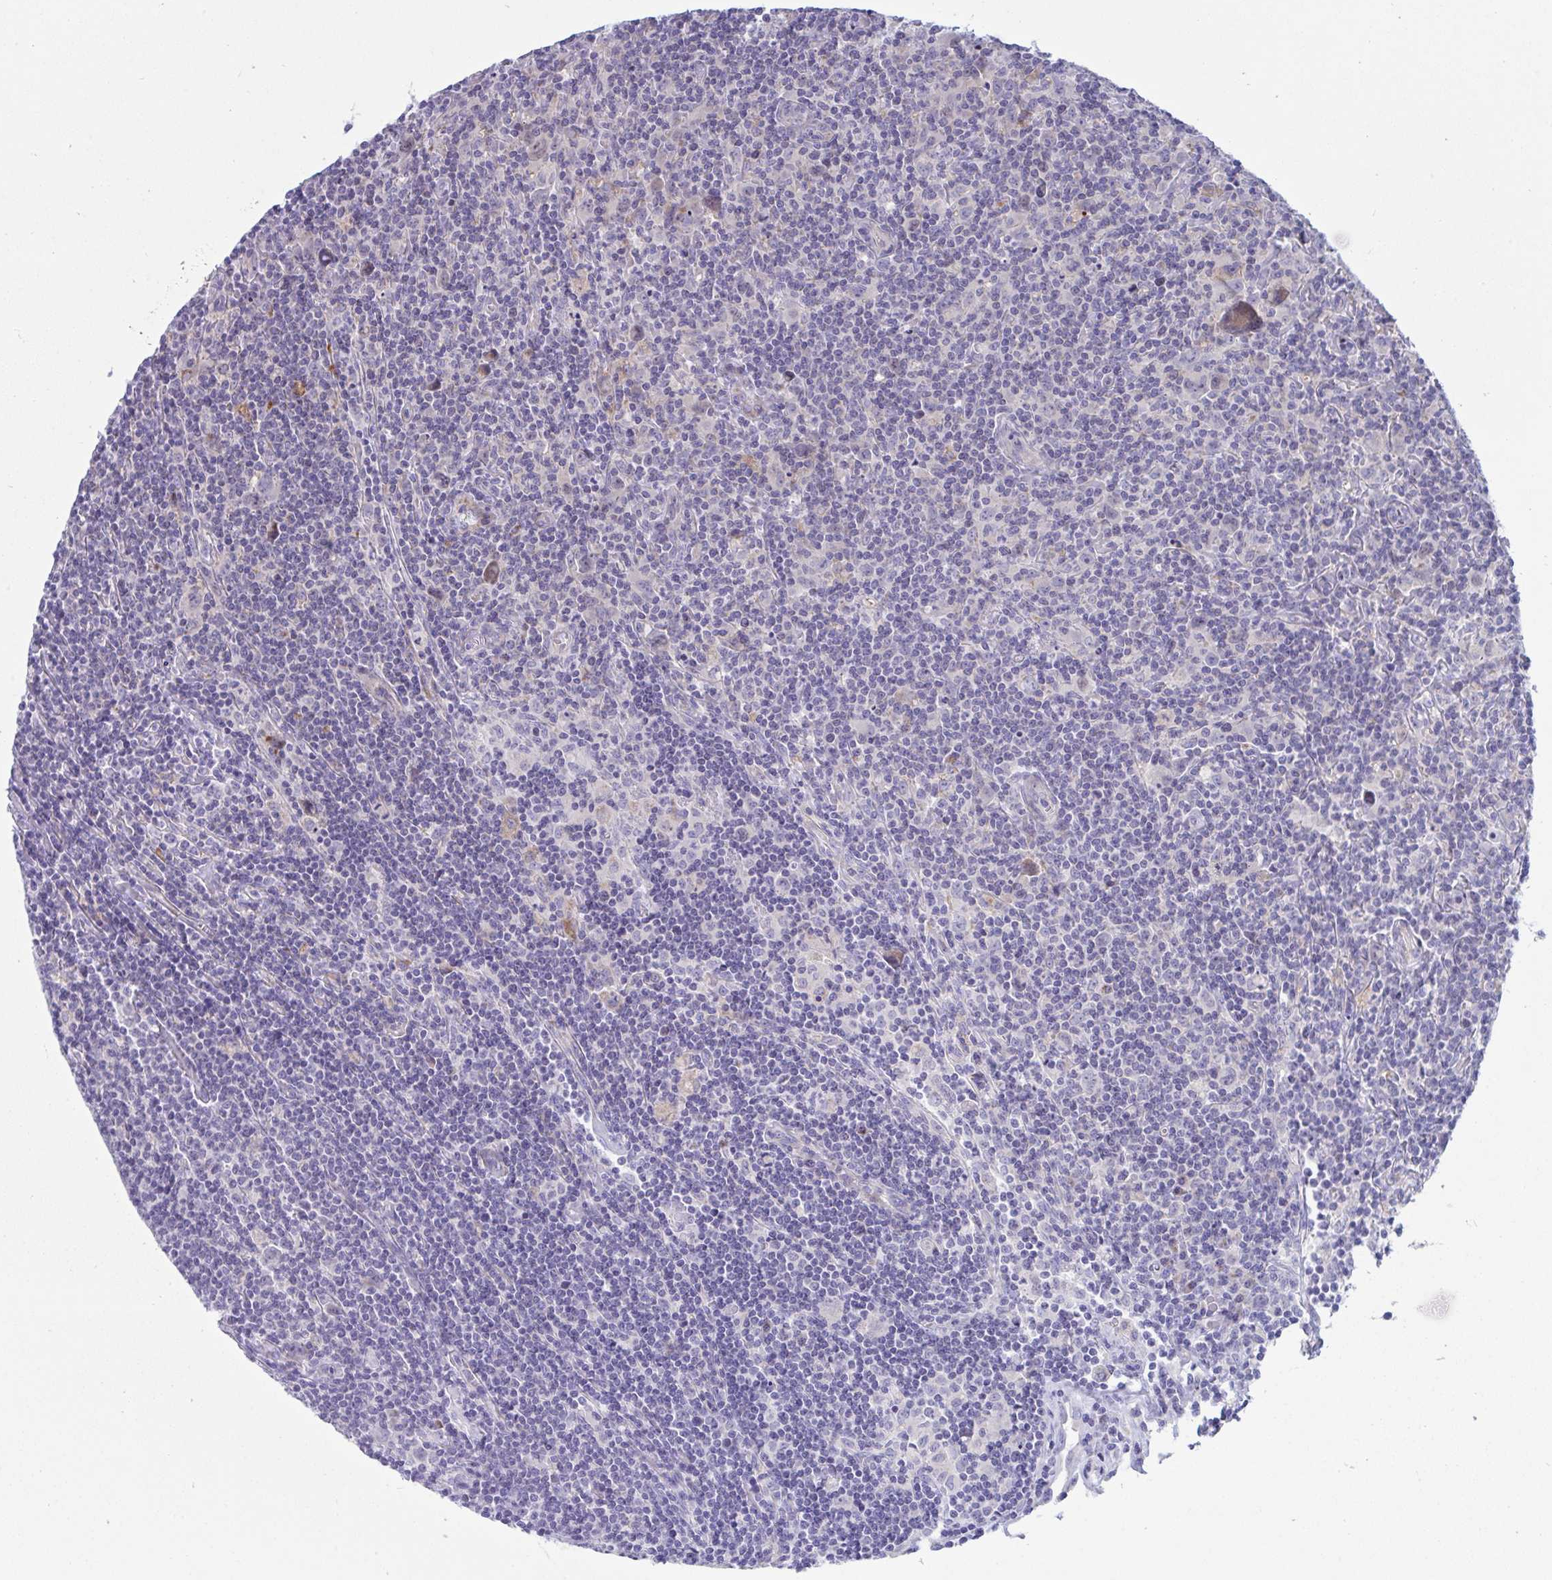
{"staining": {"intensity": "negative", "quantity": "none", "location": "none"}, "tissue": "lymphoma", "cell_type": "Tumor cells", "image_type": "cancer", "snomed": [{"axis": "morphology", "description": "Hodgkin's disease, NOS"}, {"axis": "topography", "description": "Lymph node"}], "caption": "Immunohistochemistry (IHC) histopathology image of neoplastic tissue: lymphoma stained with DAB demonstrates no significant protein positivity in tumor cells.", "gene": "DTX3", "patient": {"sex": "female", "age": 18}}